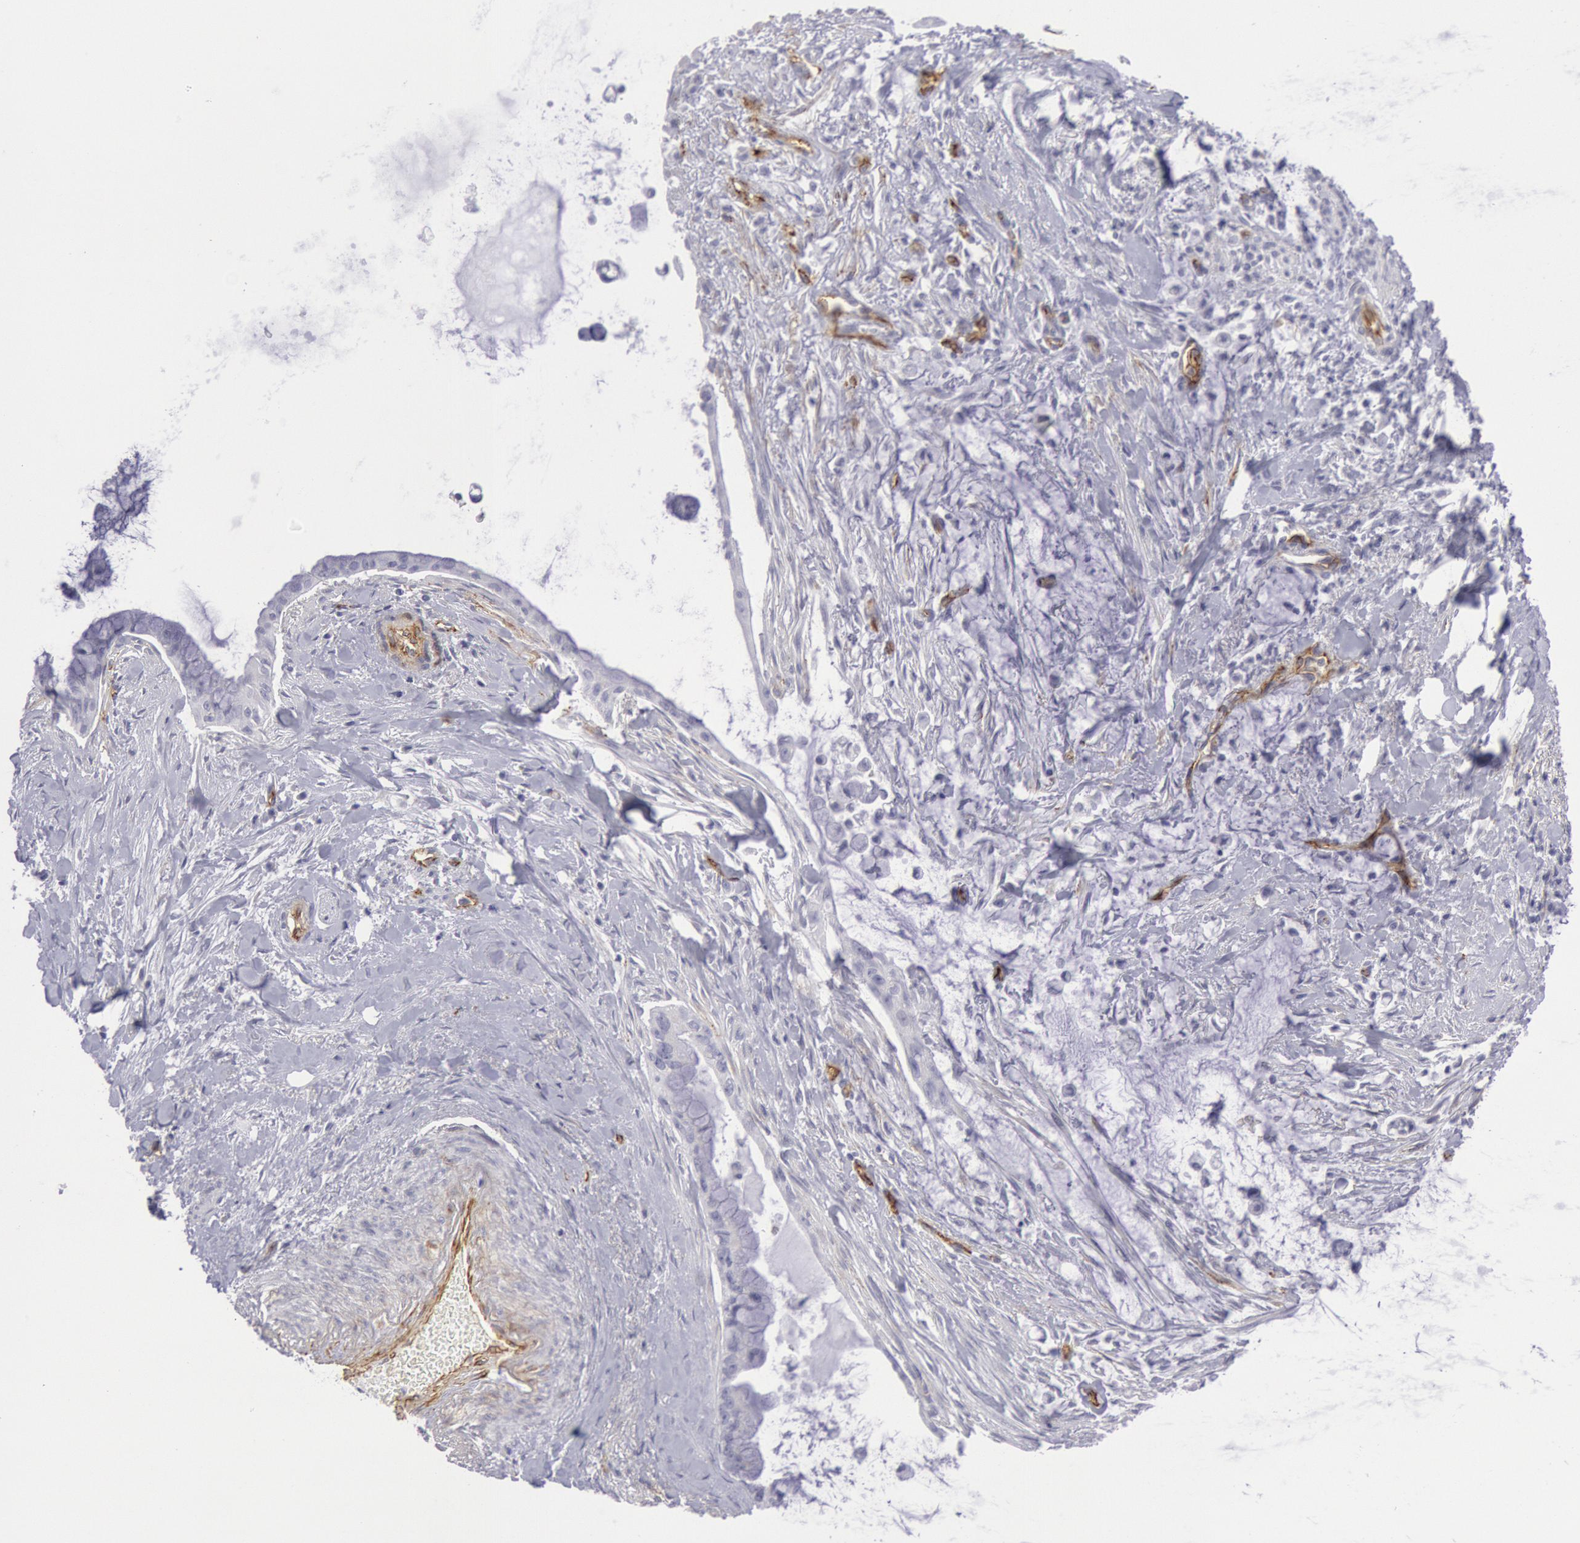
{"staining": {"intensity": "negative", "quantity": "none", "location": "none"}, "tissue": "pancreatic cancer", "cell_type": "Tumor cells", "image_type": "cancer", "snomed": [{"axis": "morphology", "description": "Adenocarcinoma, NOS"}, {"axis": "topography", "description": "Pancreas"}], "caption": "High magnification brightfield microscopy of adenocarcinoma (pancreatic) stained with DAB (3,3'-diaminobenzidine) (brown) and counterstained with hematoxylin (blue): tumor cells show no significant expression. (DAB immunohistochemistry, high magnification).", "gene": "CDH13", "patient": {"sex": "male", "age": 59}}